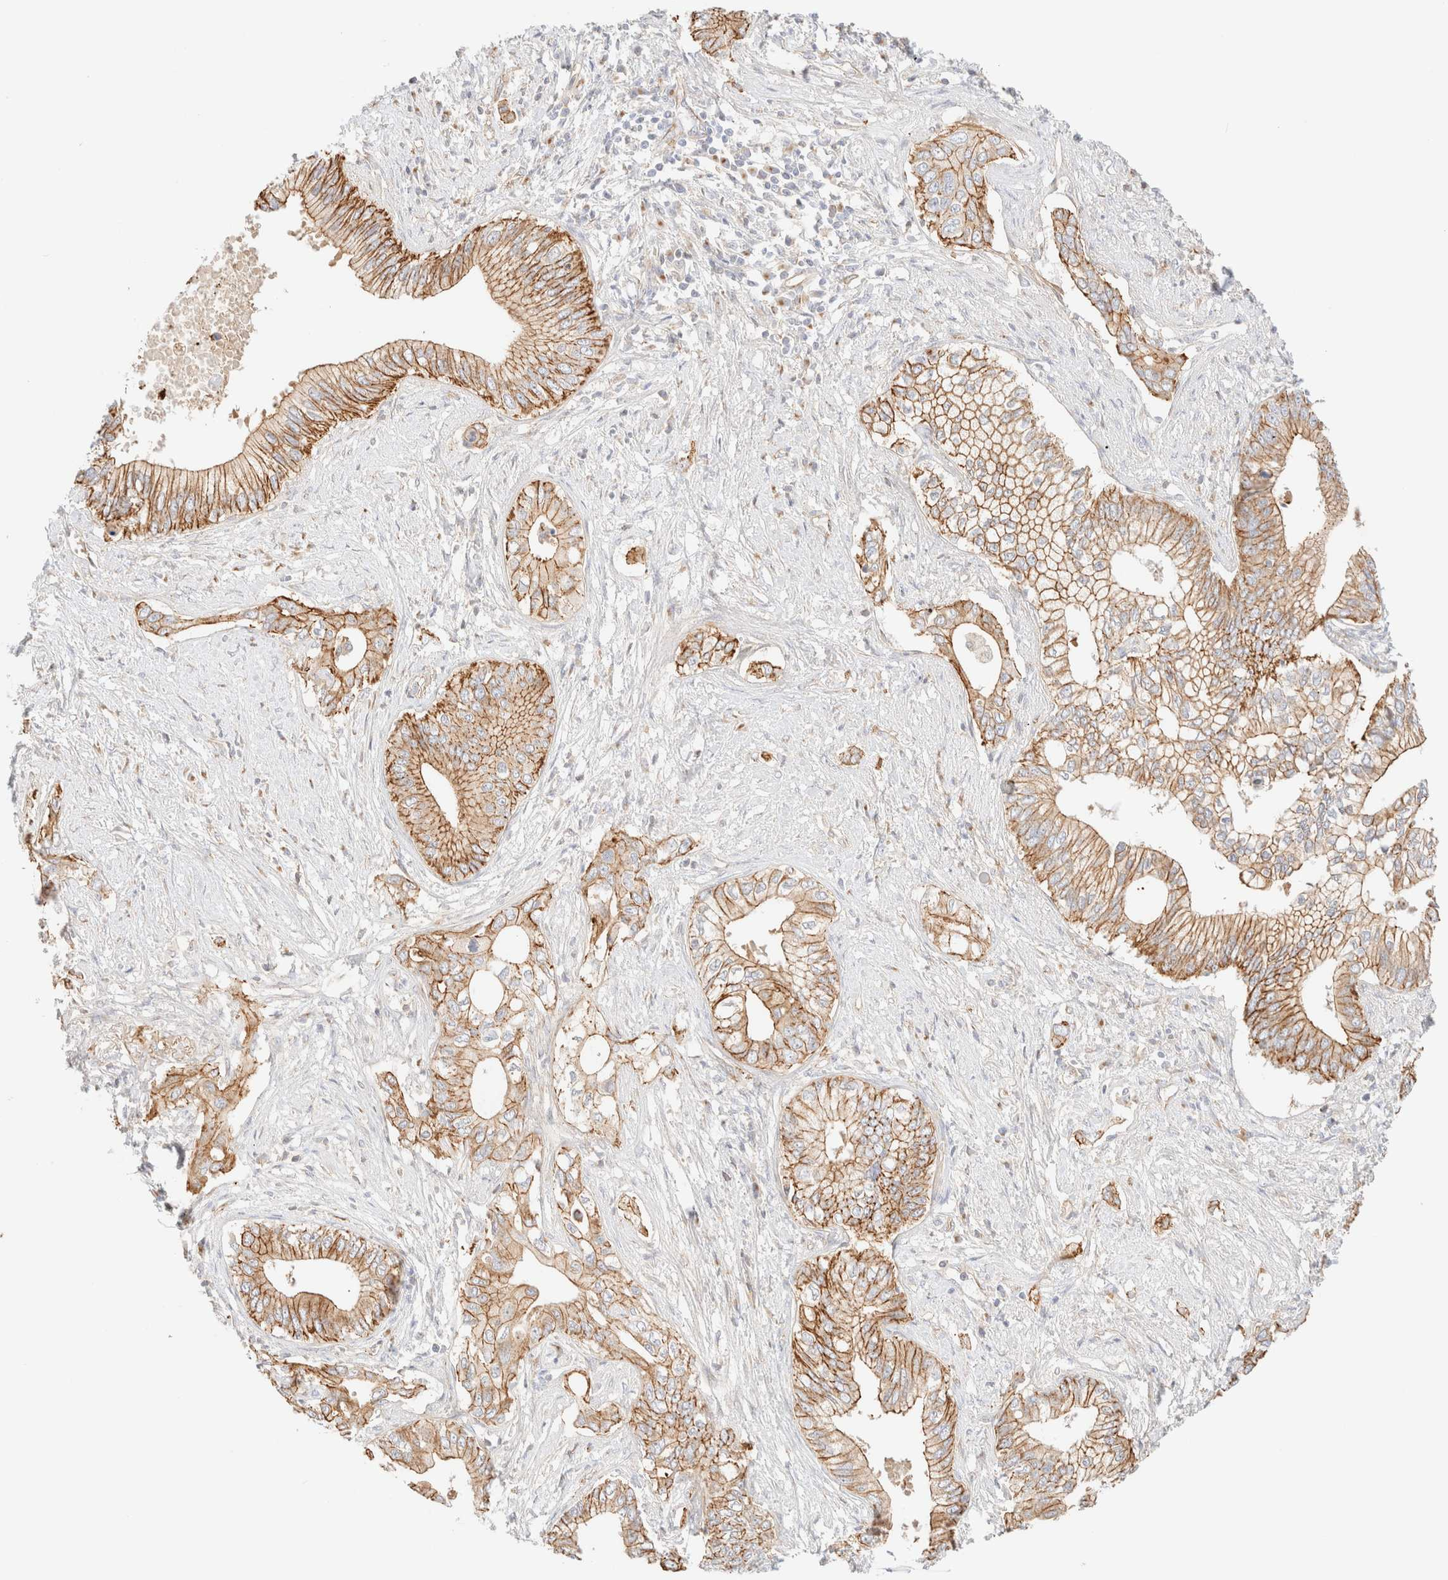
{"staining": {"intensity": "moderate", "quantity": ">75%", "location": "cytoplasmic/membranous"}, "tissue": "pancreatic cancer", "cell_type": "Tumor cells", "image_type": "cancer", "snomed": [{"axis": "morphology", "description": "Normal tissue, NOS"}, {"axis": "morphology", "description": "Adenocarcinoma, NOS"}, {"axis": "topography", "description": "Pancreas"}, {"axis": "topography", "description": "Peripheral nerve tissue"}], "caption": "IHC (DAB) staining of human pancreatic cancer (adenocarcinoma) displays moderate cytoplasmic/membranous protein staining in about >75% of tumor cells.", "gene": "MYO10", "patient": {"sex": "male", "age": 59}}